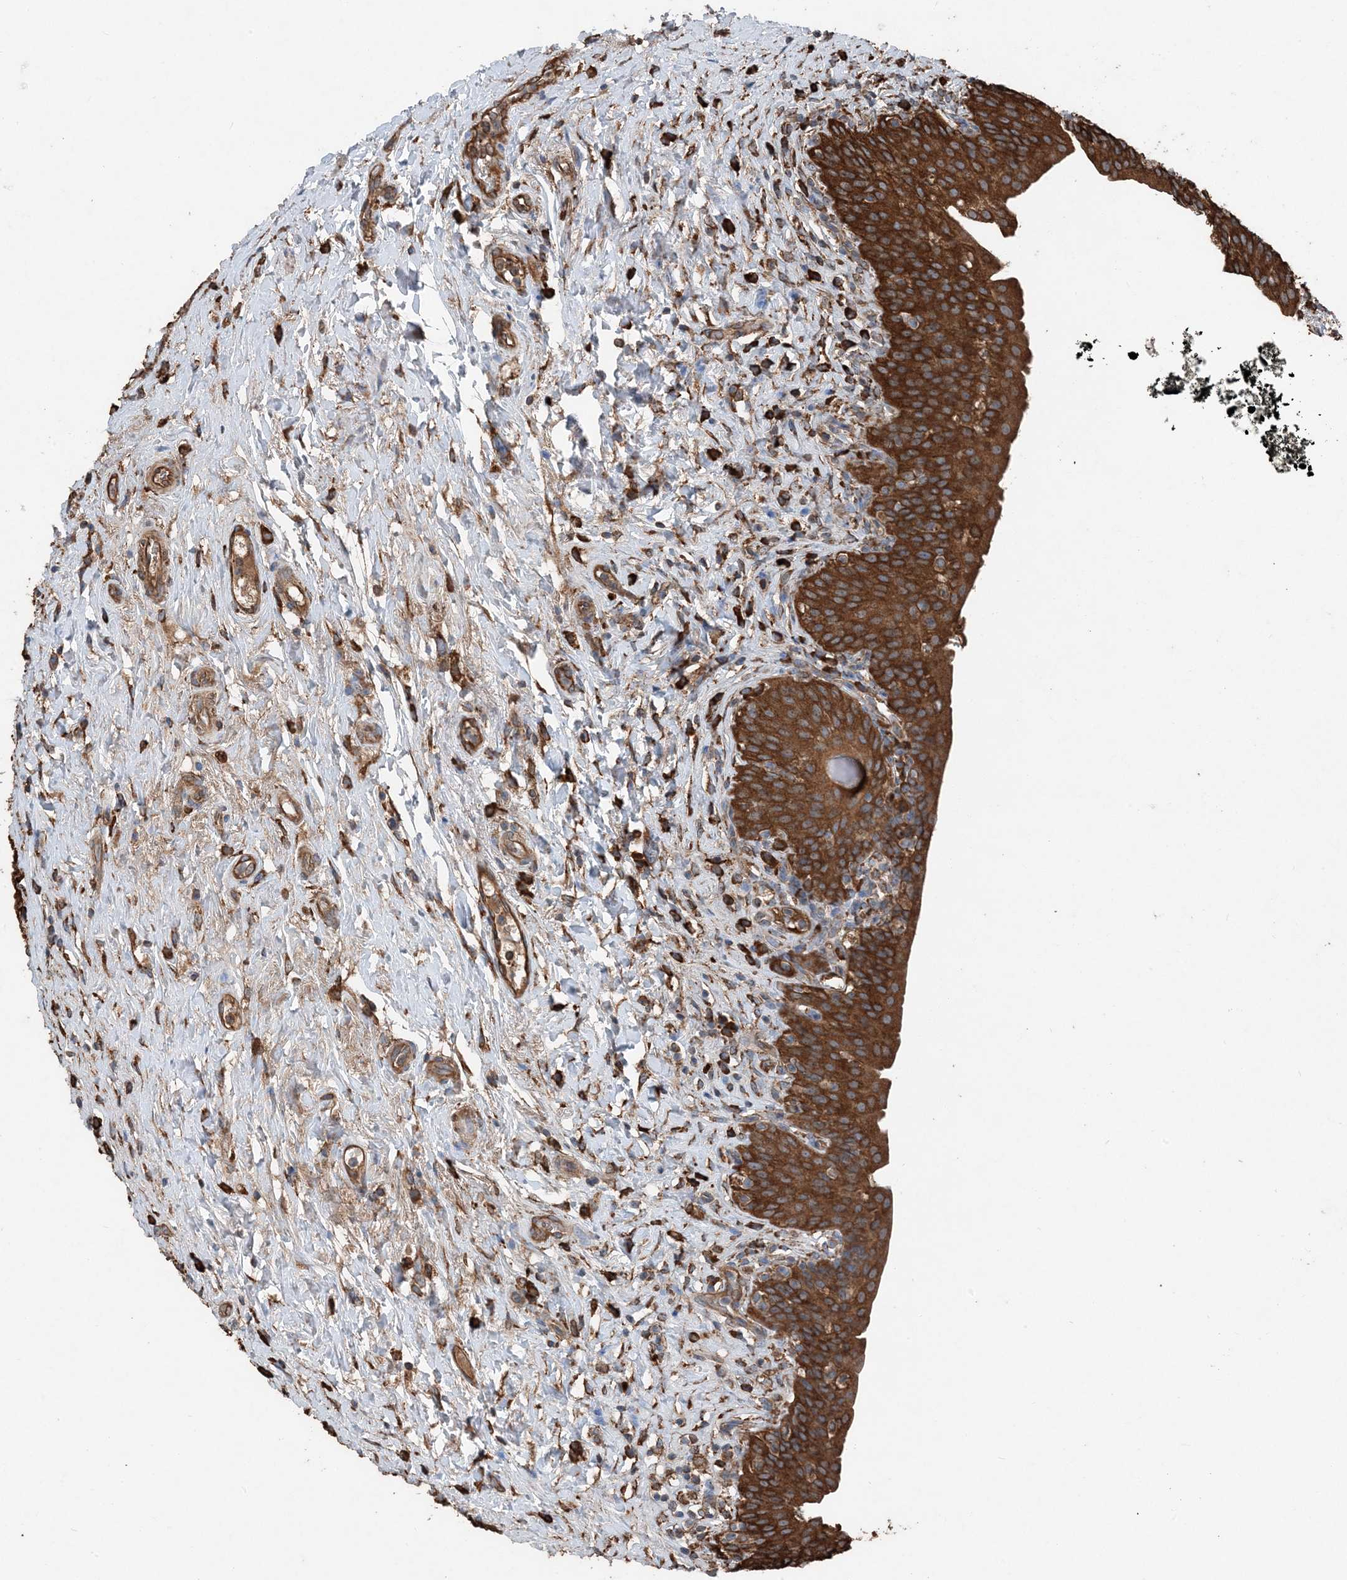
{"staining": {"intensity": "strong", "quantity": ">75%", "location": "cytoplasmic/membranous"}, "tissue": "urinary bladder", "cell_type": "Urothelial cells", "image_type": "normal", "snomed": [{"axis": "morphology", "description": "Normal tissue, NOS"}, {"axis": "topography", "description": "Urinary bladder"}], "caption": "Brown immunohistochemical staining in normal urinary bladder exhibits strong cytoplasmic/membranous expression in about >75% of urothelial cells. The staining was performed using DAB (3,3'-diaminobenzidine) to visualize the protein expression in brown, while the nuclei were stained in blue with hematoxylin (Magnification: 20x).", "gene": "PDIA6", "patient": {"sex": "male", "age": 83}}